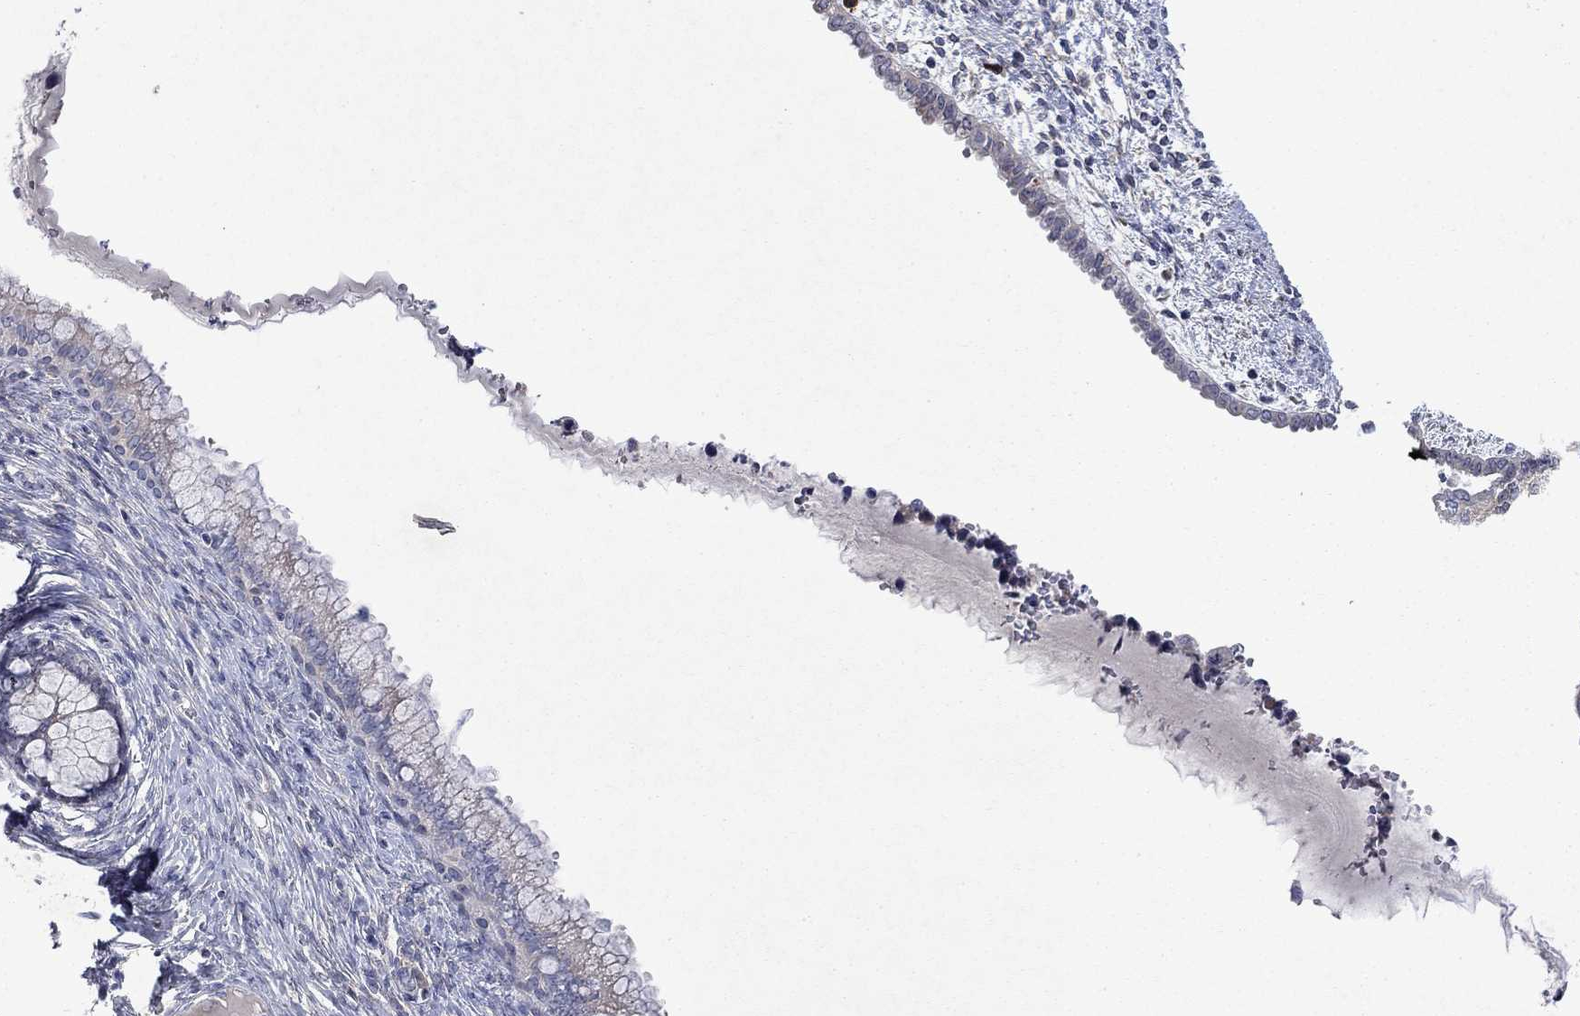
{"staining": {"intensity": "negative", "quantity": "none", "location": "none"}, "tissue": "cervical cancer", "cell_type": "Tumor cells", "image_type": "cancer", "snomed": [{"axis": "morphology", "description": "Squamous cell carcinoma, NOS"}, {"axis": "topography", "description": "Cervix"}], "caption": "Tumor cells show no significant expression in cervical squamous cell carcinoma.", "gene": "TMEM97", "patient": {"sex": "female", "age": 63}}